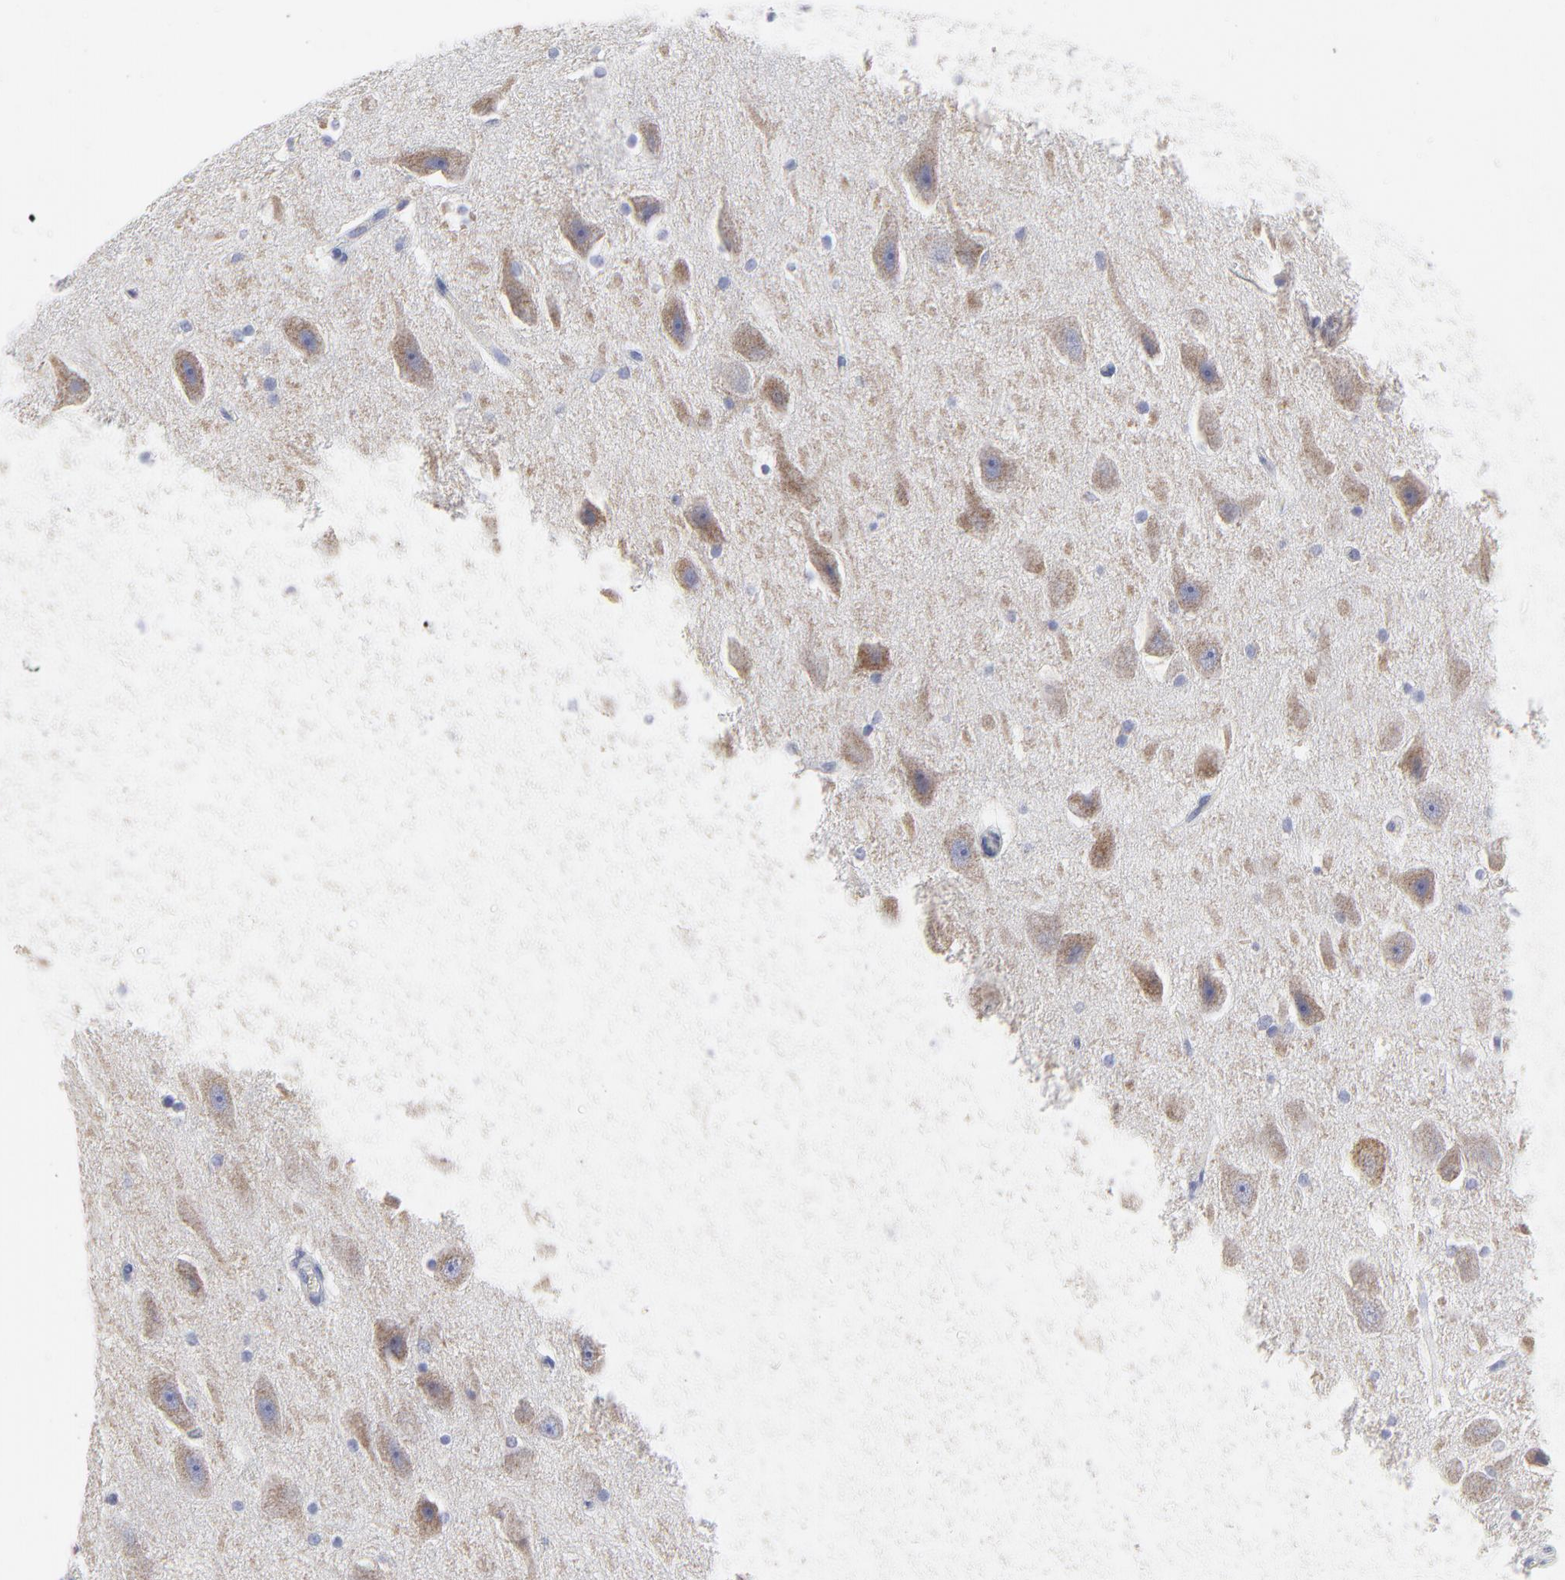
{"staining": {"intensity": "negative", "quantity": "none", "location": "none"}, "tissue": "hippocampus", "cell_type": "Glial cells", "image_type": "normal", "snomed": [{"axis": "morphology", "description": "Normal tissue, NOS"}, {"axis": "topography", "description": "Hippocampus"}], "caption": "Benign hippocampus was stained to show a protein in brown. There is no significant expression in glial cells. (DAB (3,3'-diaminobenzidine) IHC with hematoxylin counter stain).", "gene": "NCAPH", "patient": {"sex": "female", "age": 19}}